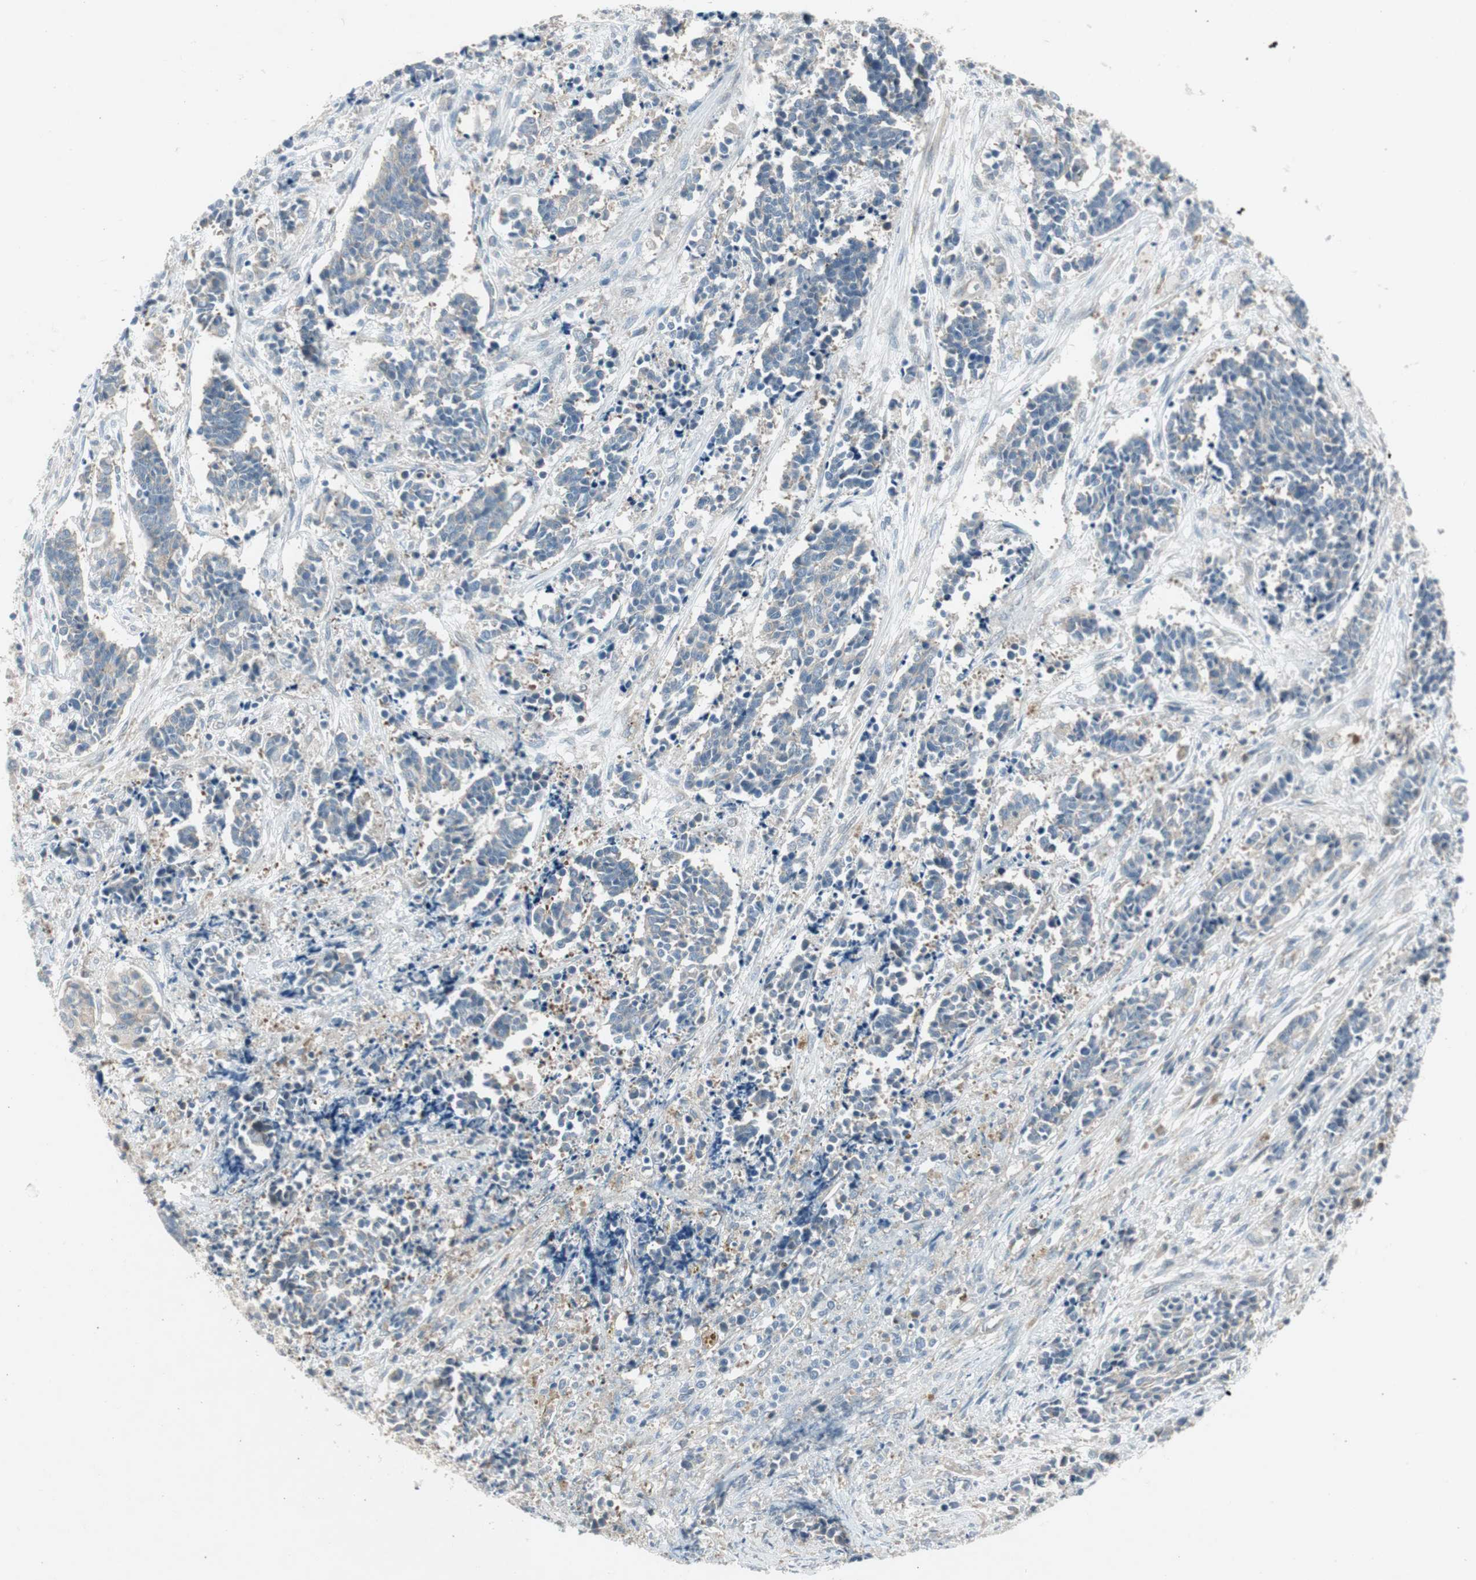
{"staining": {"intensity": "weak", "quantity": "<25%", "location": "cytoplasmic/membranous"}, "tissue": "cervical cancer", "cell_type": "Tumor cells", "image_type": "cancer", "snomed": [{"axis": "morphology", "description": "Squamous cell carcinoma, NOS"}, {"axis": "topography", "description": "Cervix"}], "caption": "Tumor cells show no significant positivity in cervical cancer (squamous cell carcinoma).", "gene": "PANK2", "patient": {"sex": "female", "age": 35}}